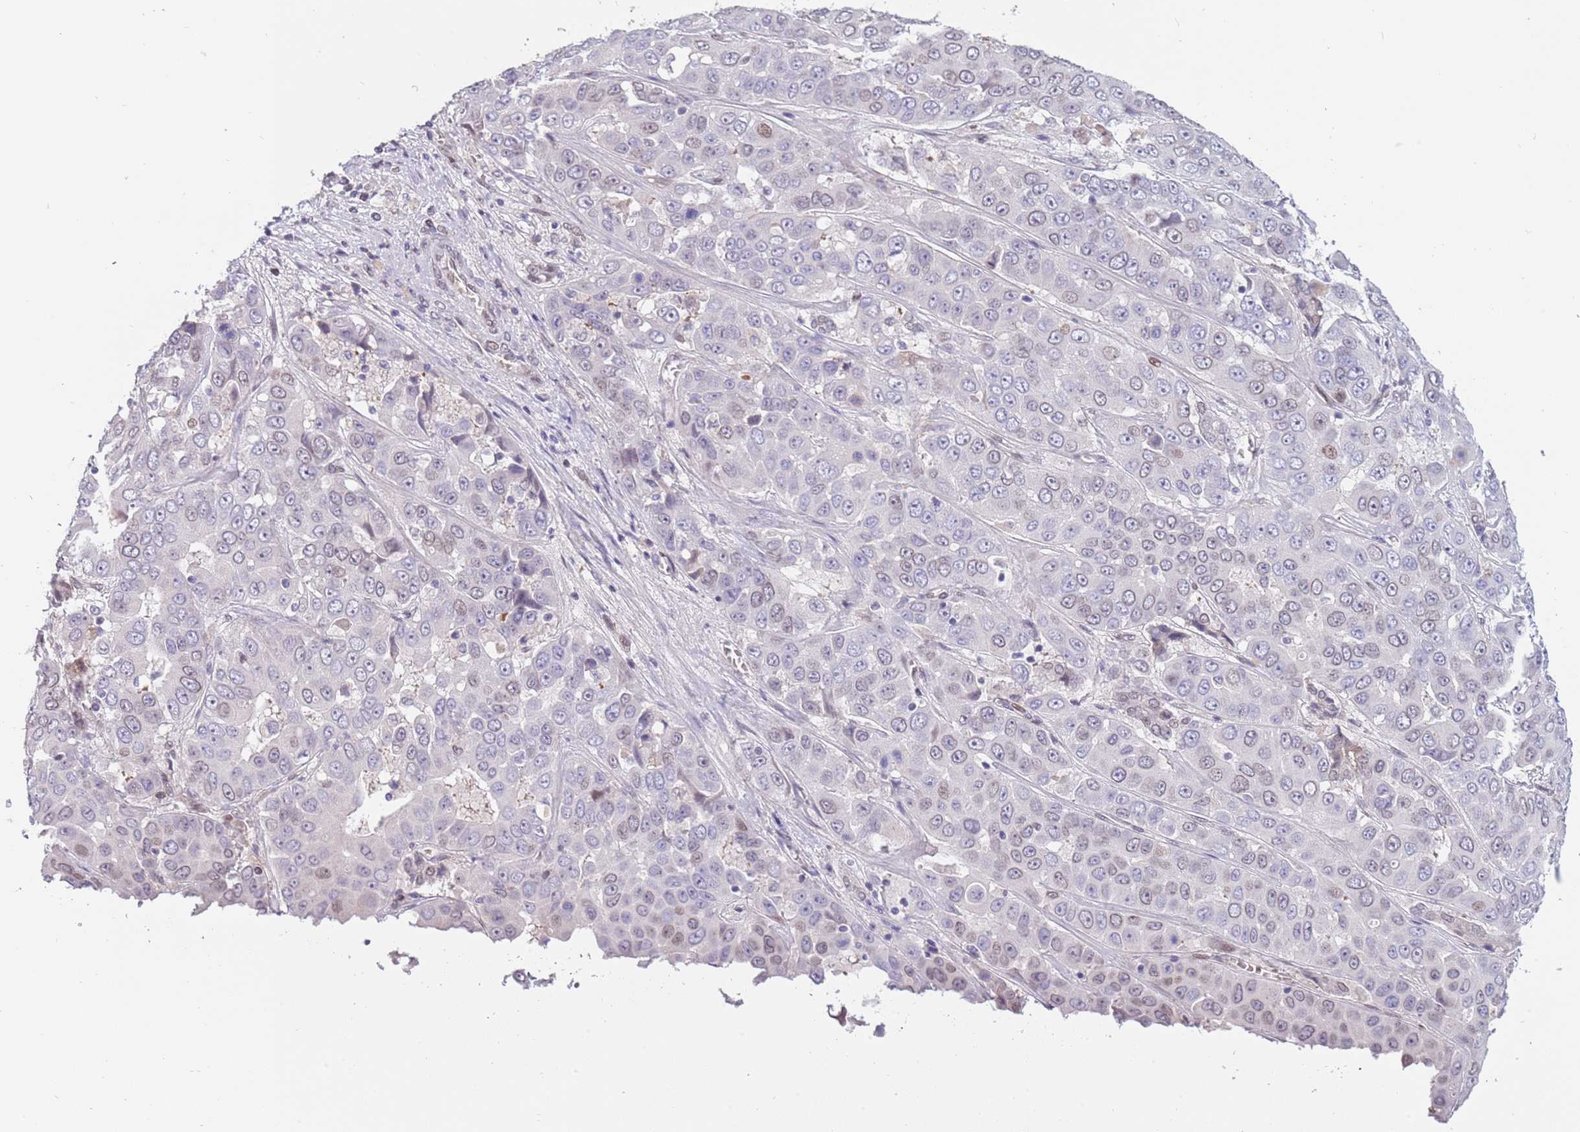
{"staining": {"intensity": "weak", "quantity": "<25%", "location": "nuclear"}, "tissue": "liver cancer", "cell_type": "Tumor cells", "image_type": "cancer", "snomed": [{"axis": "morphology", "description": "Cholangiocarcinoma"}, {"axis": "topography", "description": "Liver"}], "caption": "IHC of human cholangiocarcinoma (liver) displays no positivity in tumor cells.", "gene": "KLHDC2", "patient": {"sex": "female", "age": 52}}